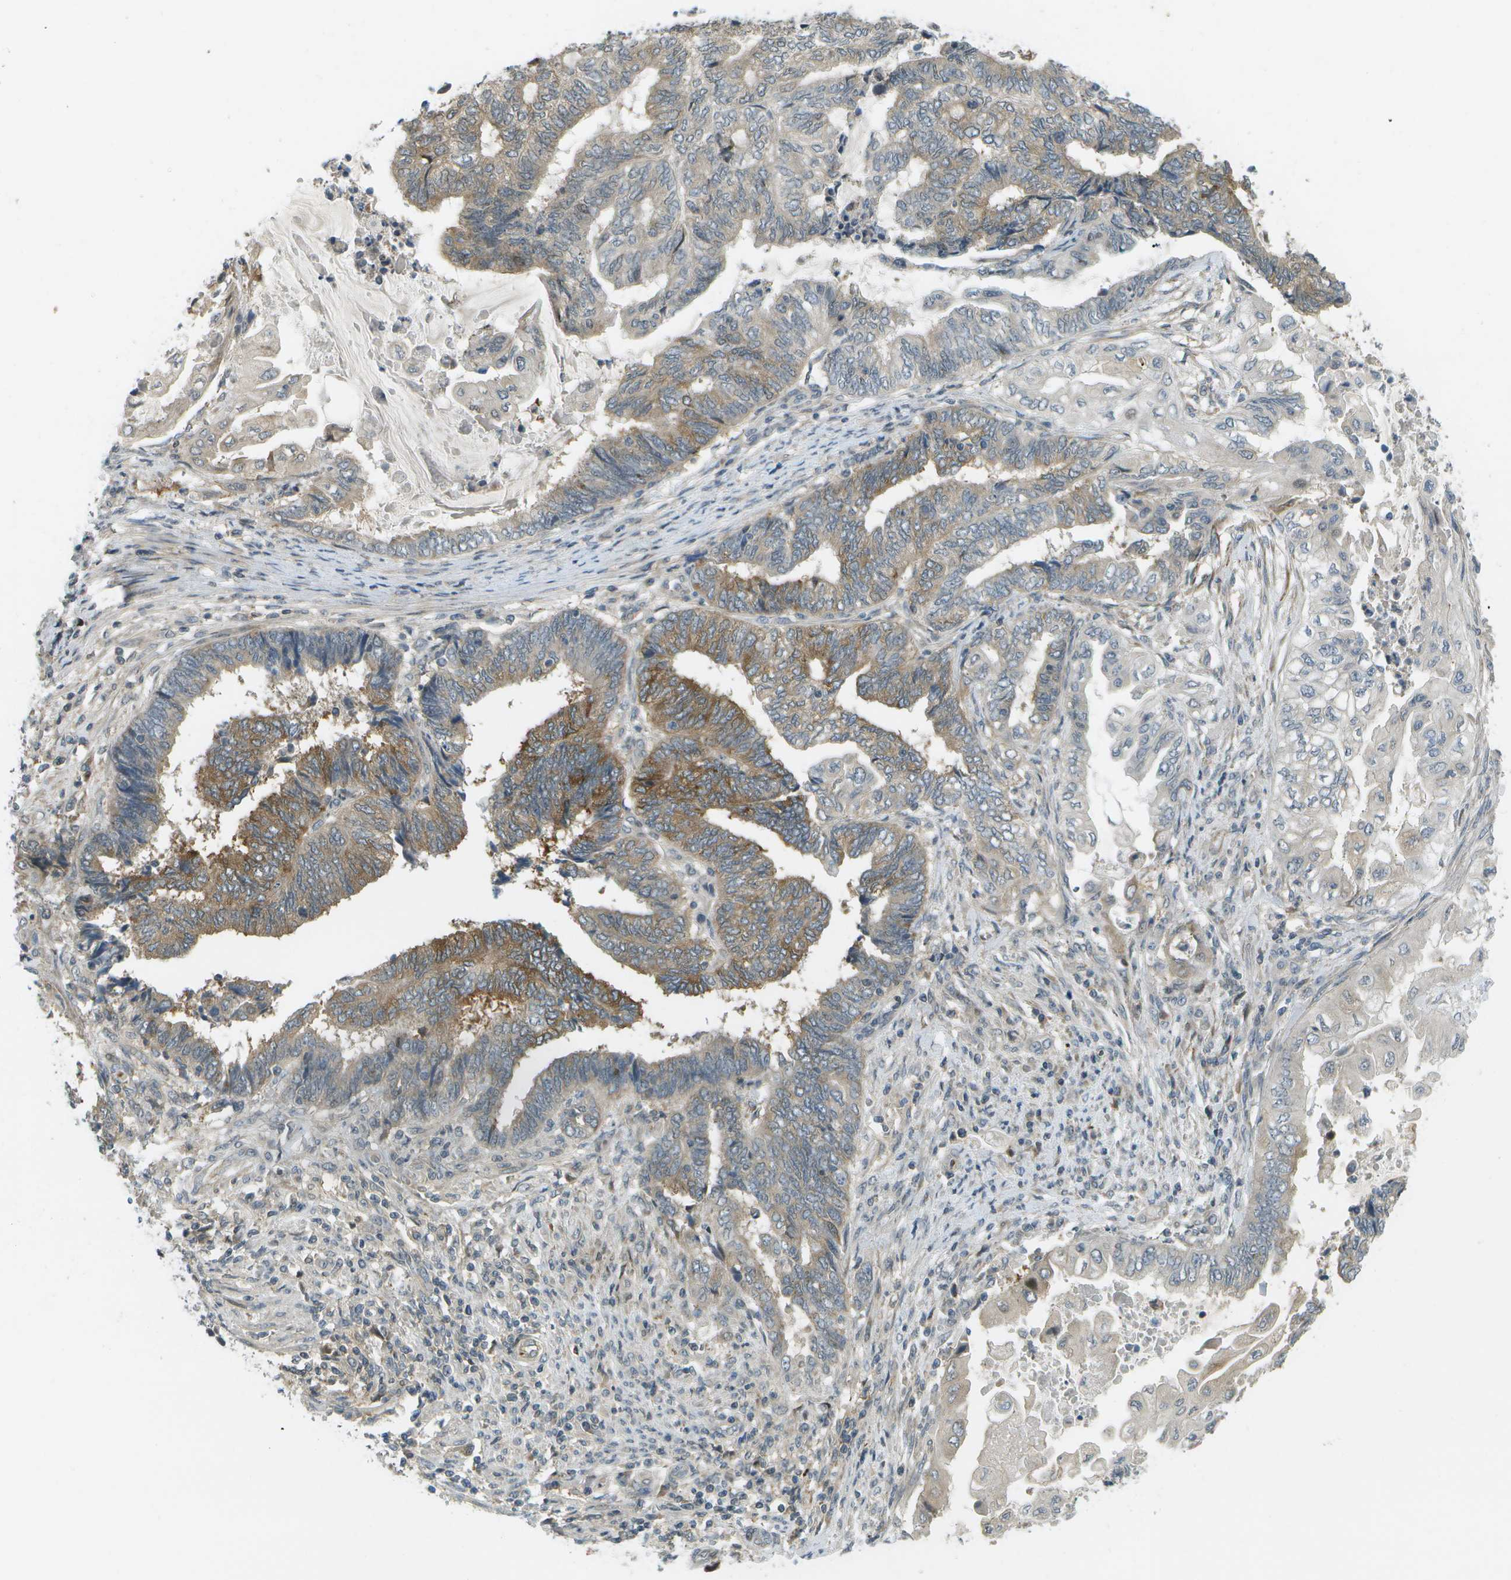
{"staining": {"intensity": "moderate", "quantity": "25%-75%", "location": "cytoplasmic/membranous"}, "tissue": "endometrial cancer", "cell_type": "Tumor cells", "image_type": "cancer", "snomed": [{"axis": "morphology", "description": "Adenocarcinoma, NOS"}, {"axis": "topography", "description": "Uterus"}, {"axis": "topography", "description": "Endometrium"}], "caption": "Moderate cytoplasmic/membranous positivity for a protein is present in approximately 25%-75% of tumor cells of adenocarcinoma (endometrial) using immunohistochemistry (IHC).", "gene": "WNK2", "patient": {"sex": "female", "age": 70}}